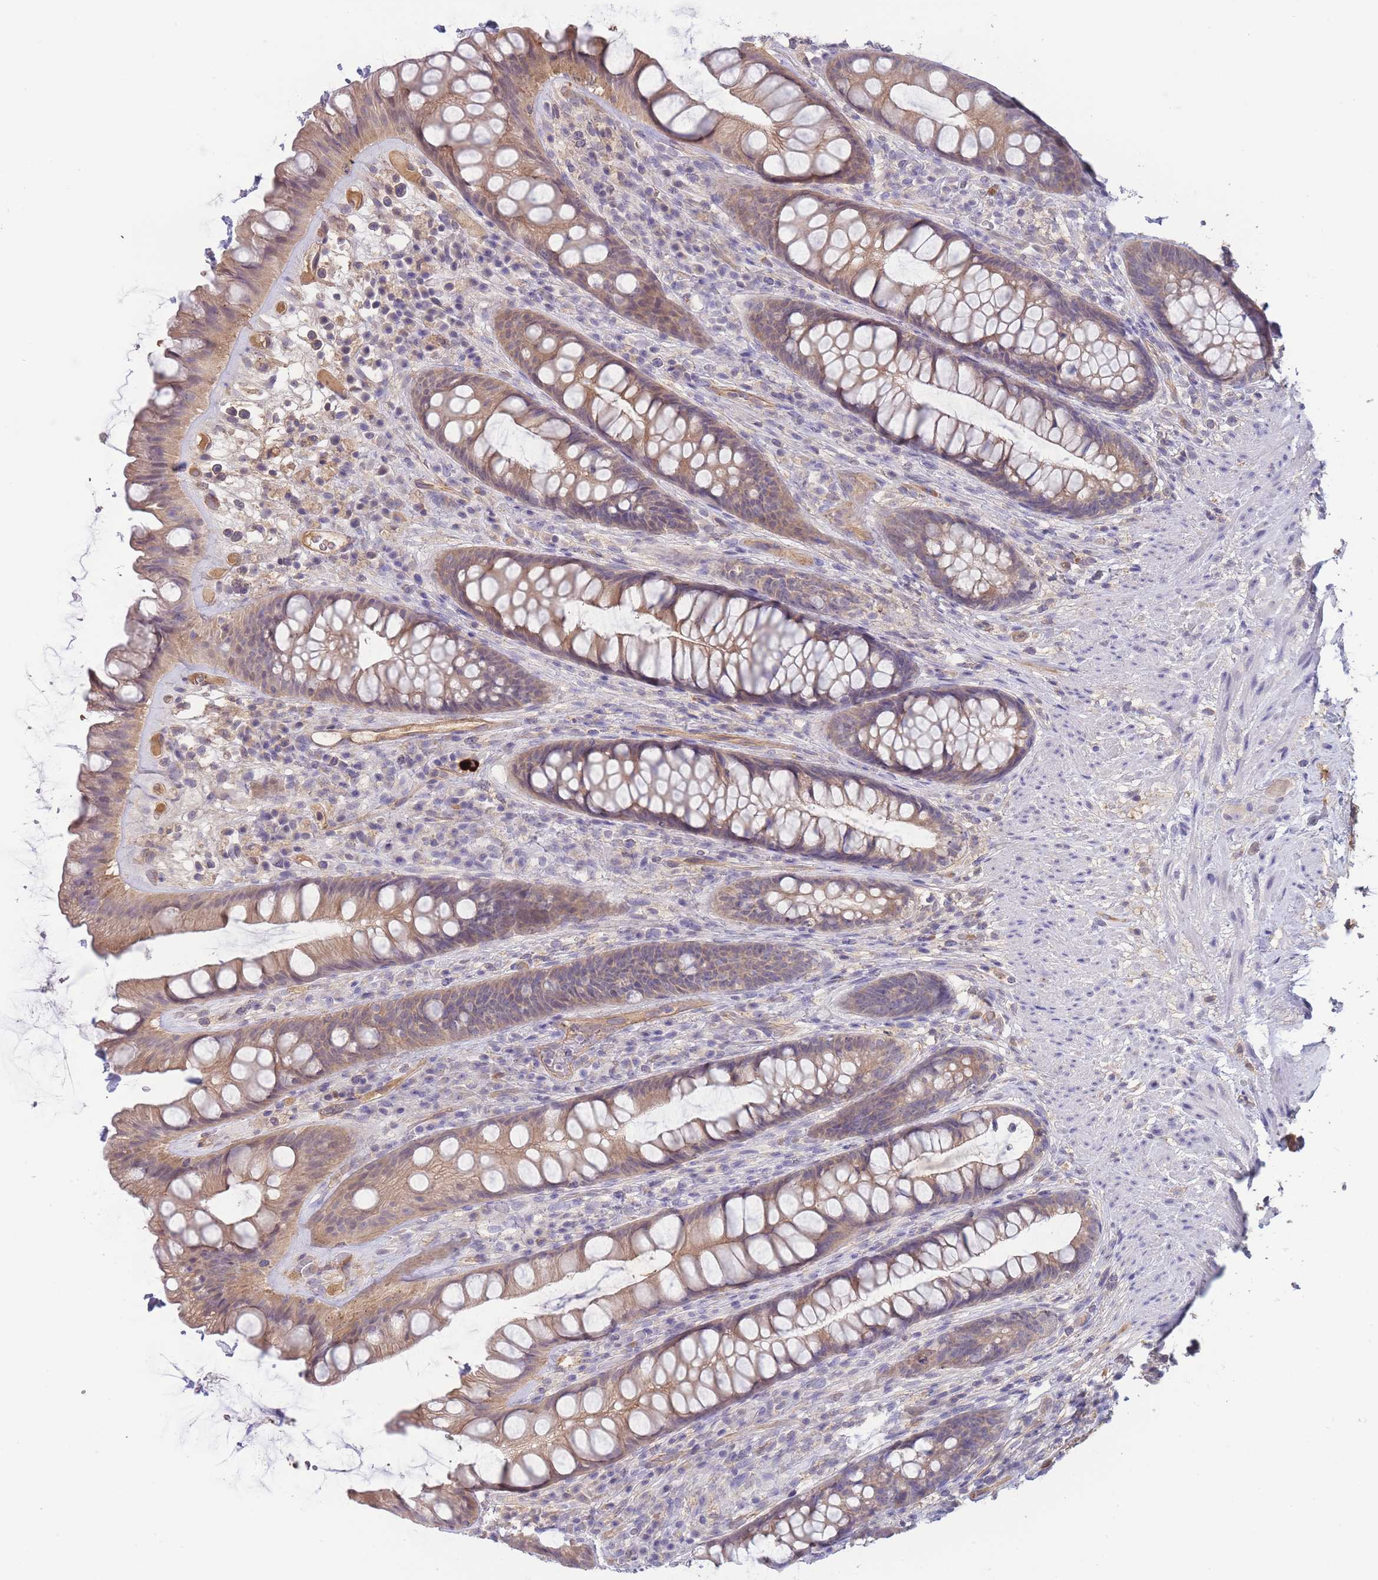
{"staining": {"intensity": "weak", "quantity": "25%-75%", "location": "cytoplasmic/membranous"}, "tissue": "rectum", "cell_type": "Glandular cells", "image_type": "normal", "snomed": [{"axis": "morphology", "description": "Normal tissue, NOS"}, {"axis": "topography", "description": "Rectum"}], "caption": "Protein expression analysis of unremarkable rectum shows weak cytoplasmic/membranous positivity in about 25%-75% of glandular cells.", "gene": "NDUFAF5", "patient": {"sex": "male", "age": 74}}